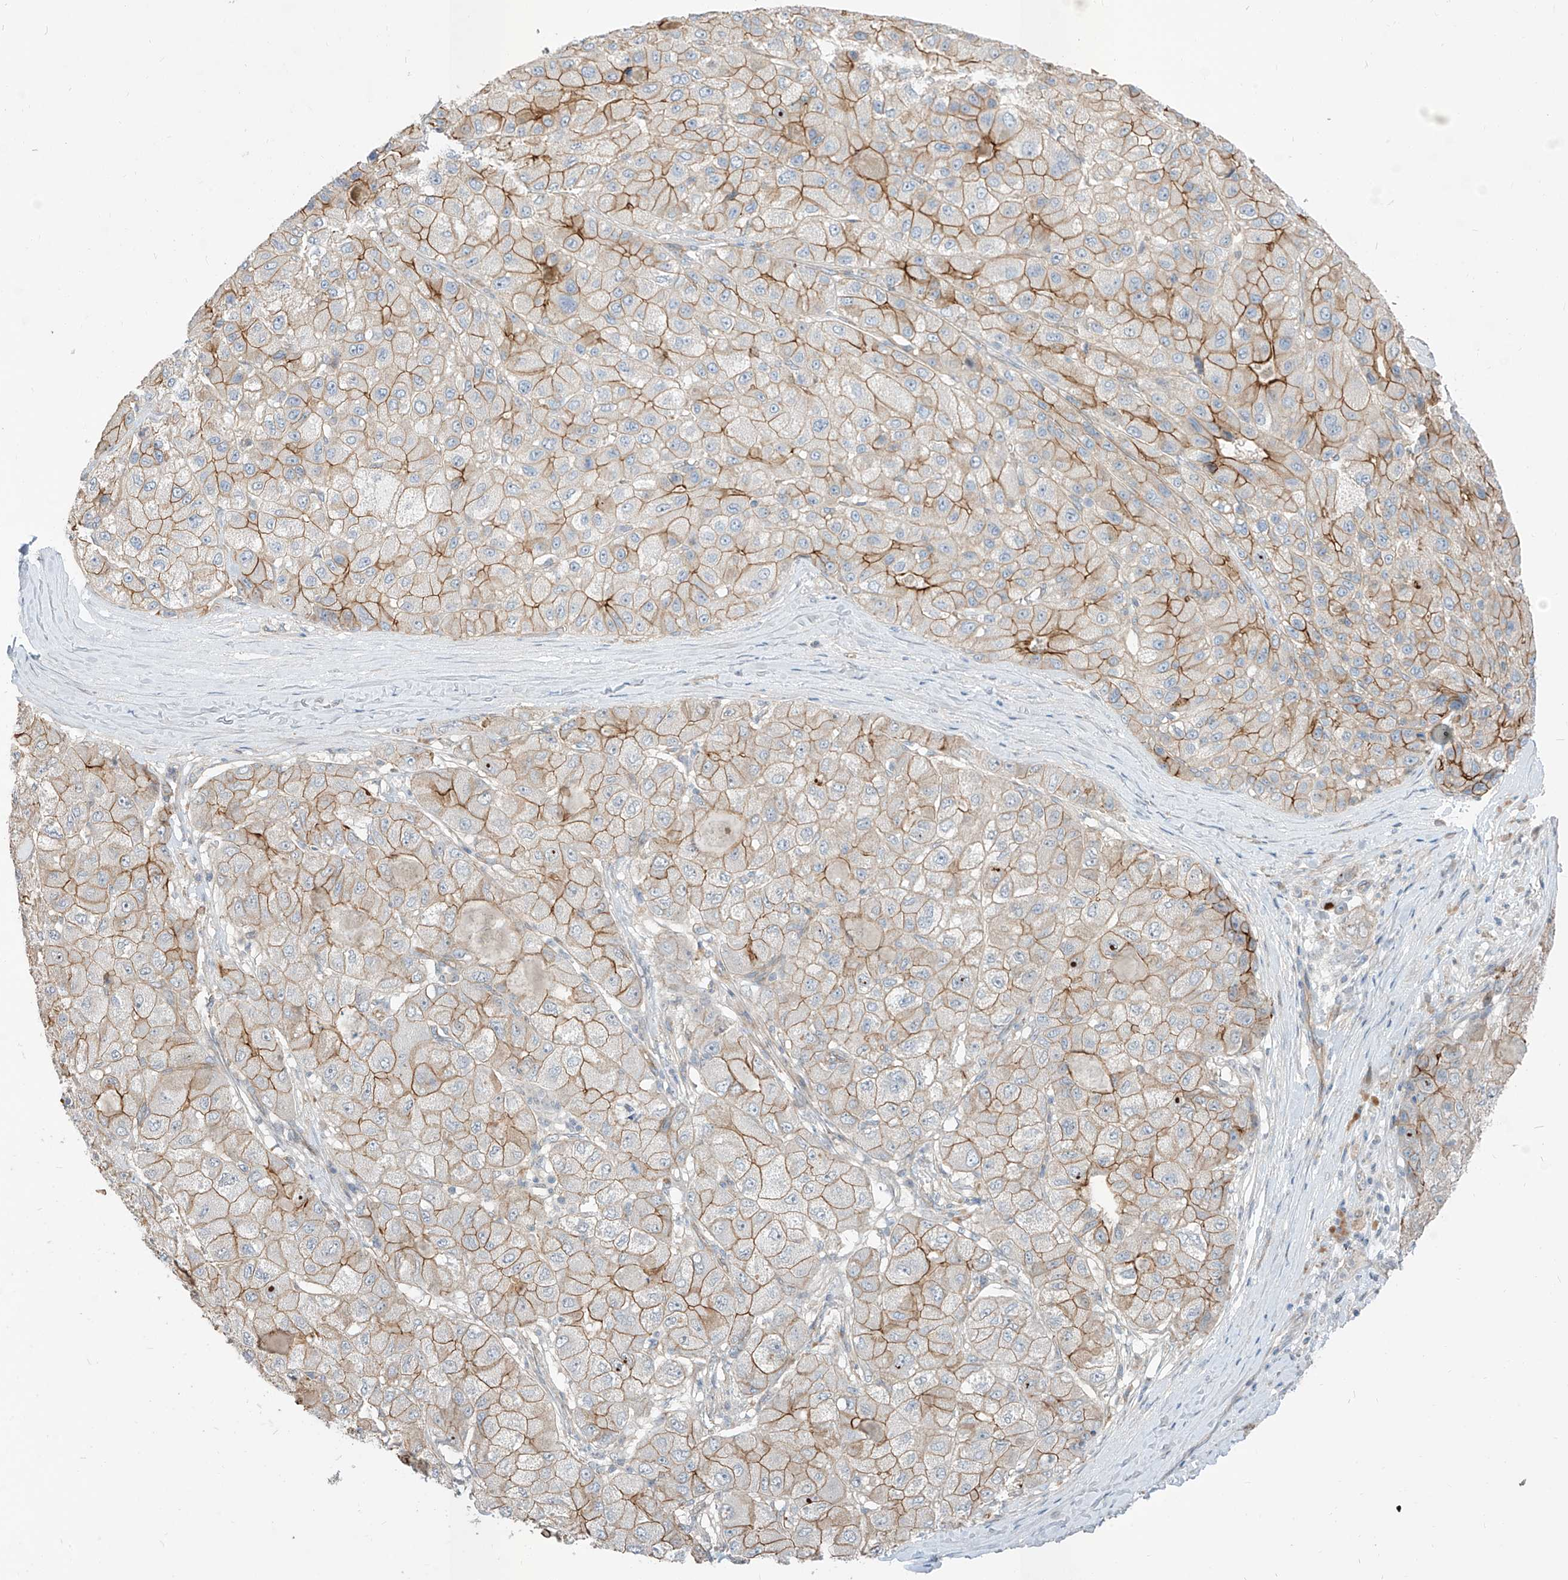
{"staining": {"intensity": "moderate", "quantity": "25%-75%", "location": "cytoplasmic/membranous"}, "tissue": "liver cancer", "cell_type": "Tumor cells", "image_type": "cancer", "snomed": [{"axis": "morphology", "description": "Carcinoma, Hepatocellular, NOS"}, {"axis": "topography", "description": "Liver"}], "caption": "Immunohistochemistry (IHC) (DAB) staining of hepatocellular carcinoma (liver) demonstrates moderate cytoplasmic/membranous protein expression in approximately 25%-75% of tumor cells. (DAB IHC with brightfield microscopy, high magnification).", "gene": "EPHX4", "patient": {"sex": "male", "age": 80}}